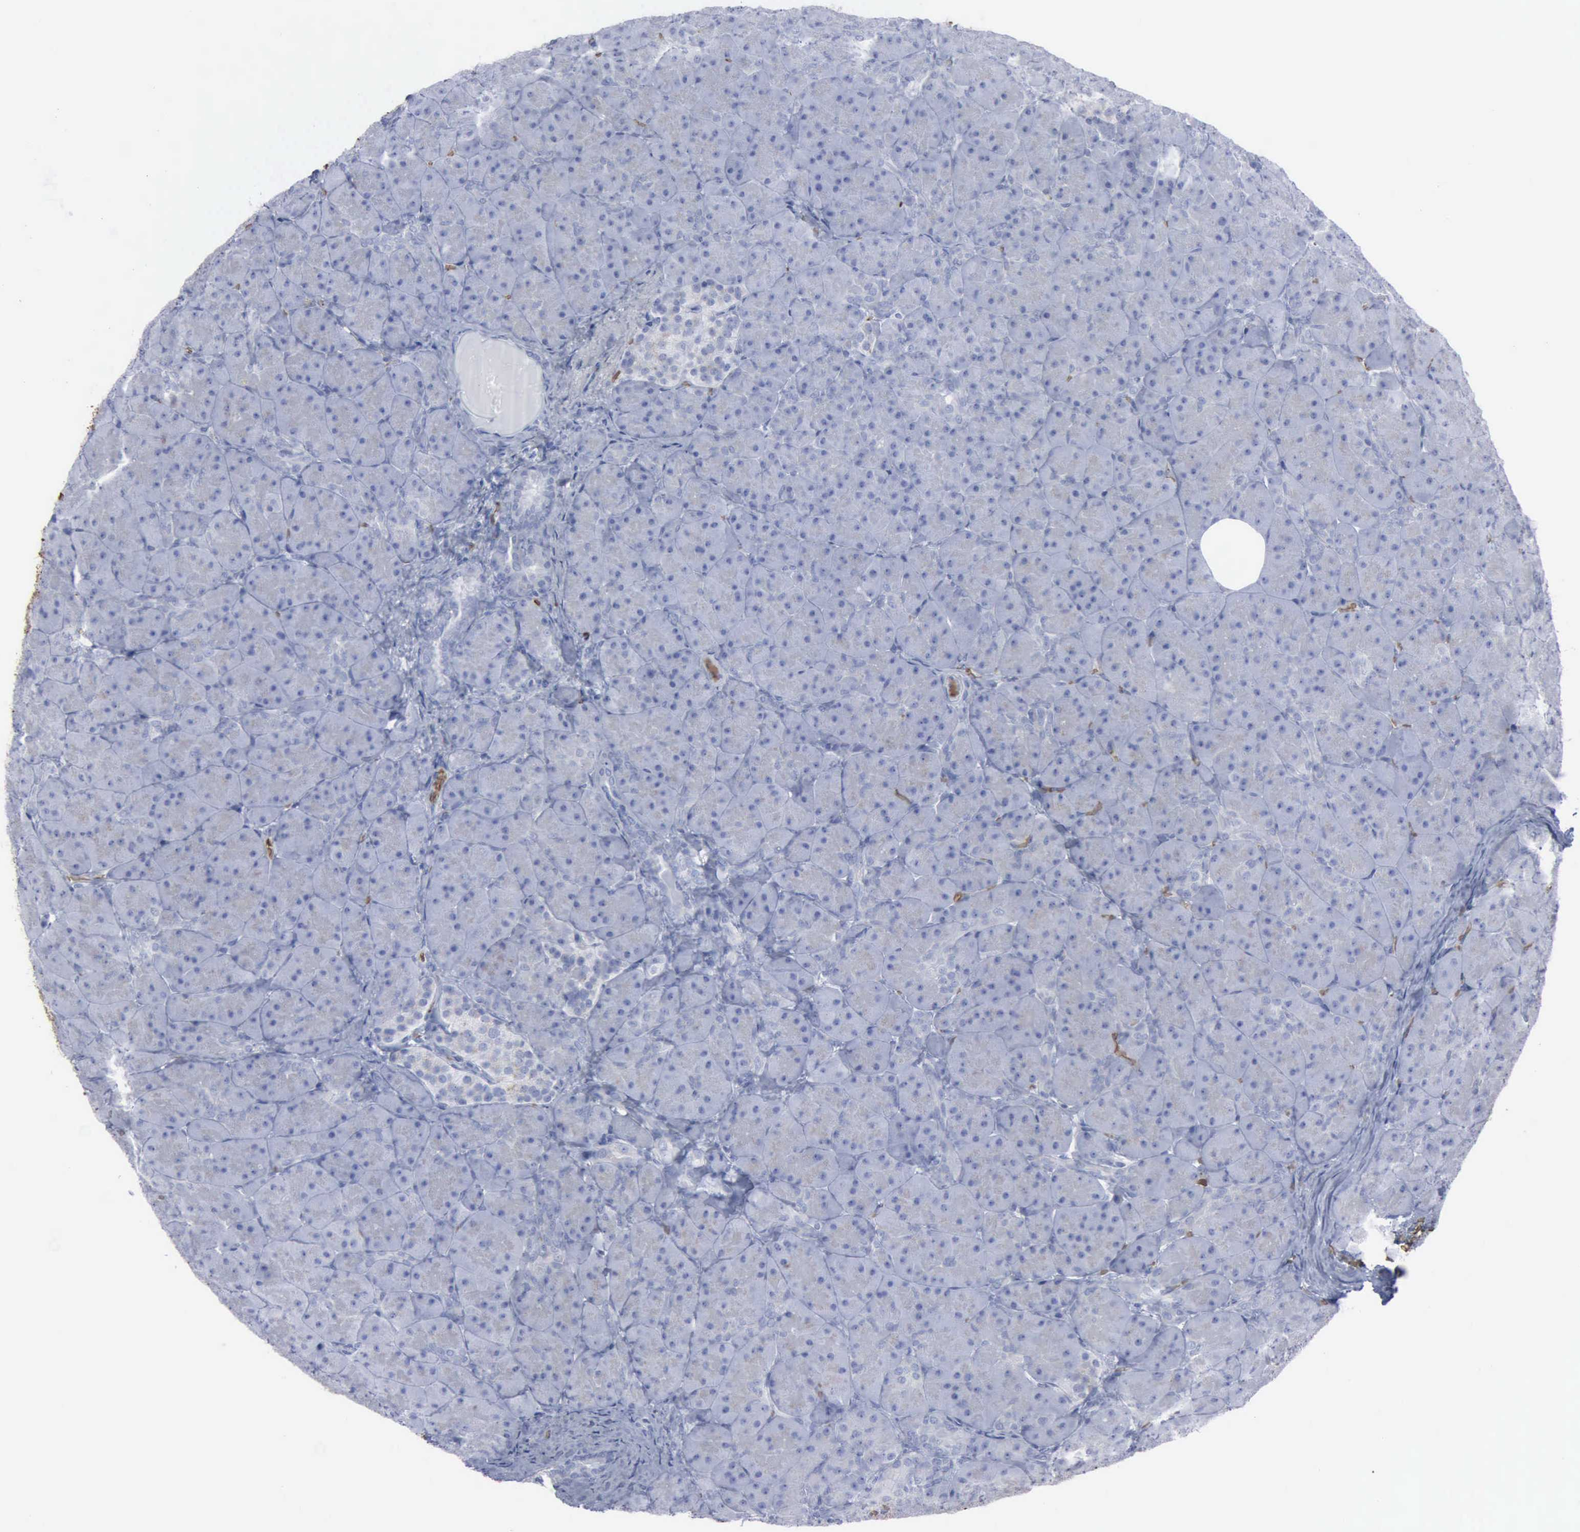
{"staining": {"intensity": "weak", "quantity": "<25%", "location": "cytoplasmic/membranous"}, "tissue": "pancreas", "cell_type": "Exocrine glandular cells", "image_type": "normal", "snomed": [{"axis": "morphology", "description": "Normal tissue, NOS"}, {"axis": "topography", "description": "Pancreas"}], "caption": "The image exhibits no staining of exocrine glandular cells in unremarkable pancreas. (DAB (3,3'-diaminobenzidine) IHC visualized using brightfield microscopy, high magnification).", "gene": "TGFB1", "patient": {"sex": "male", "age": 66}}